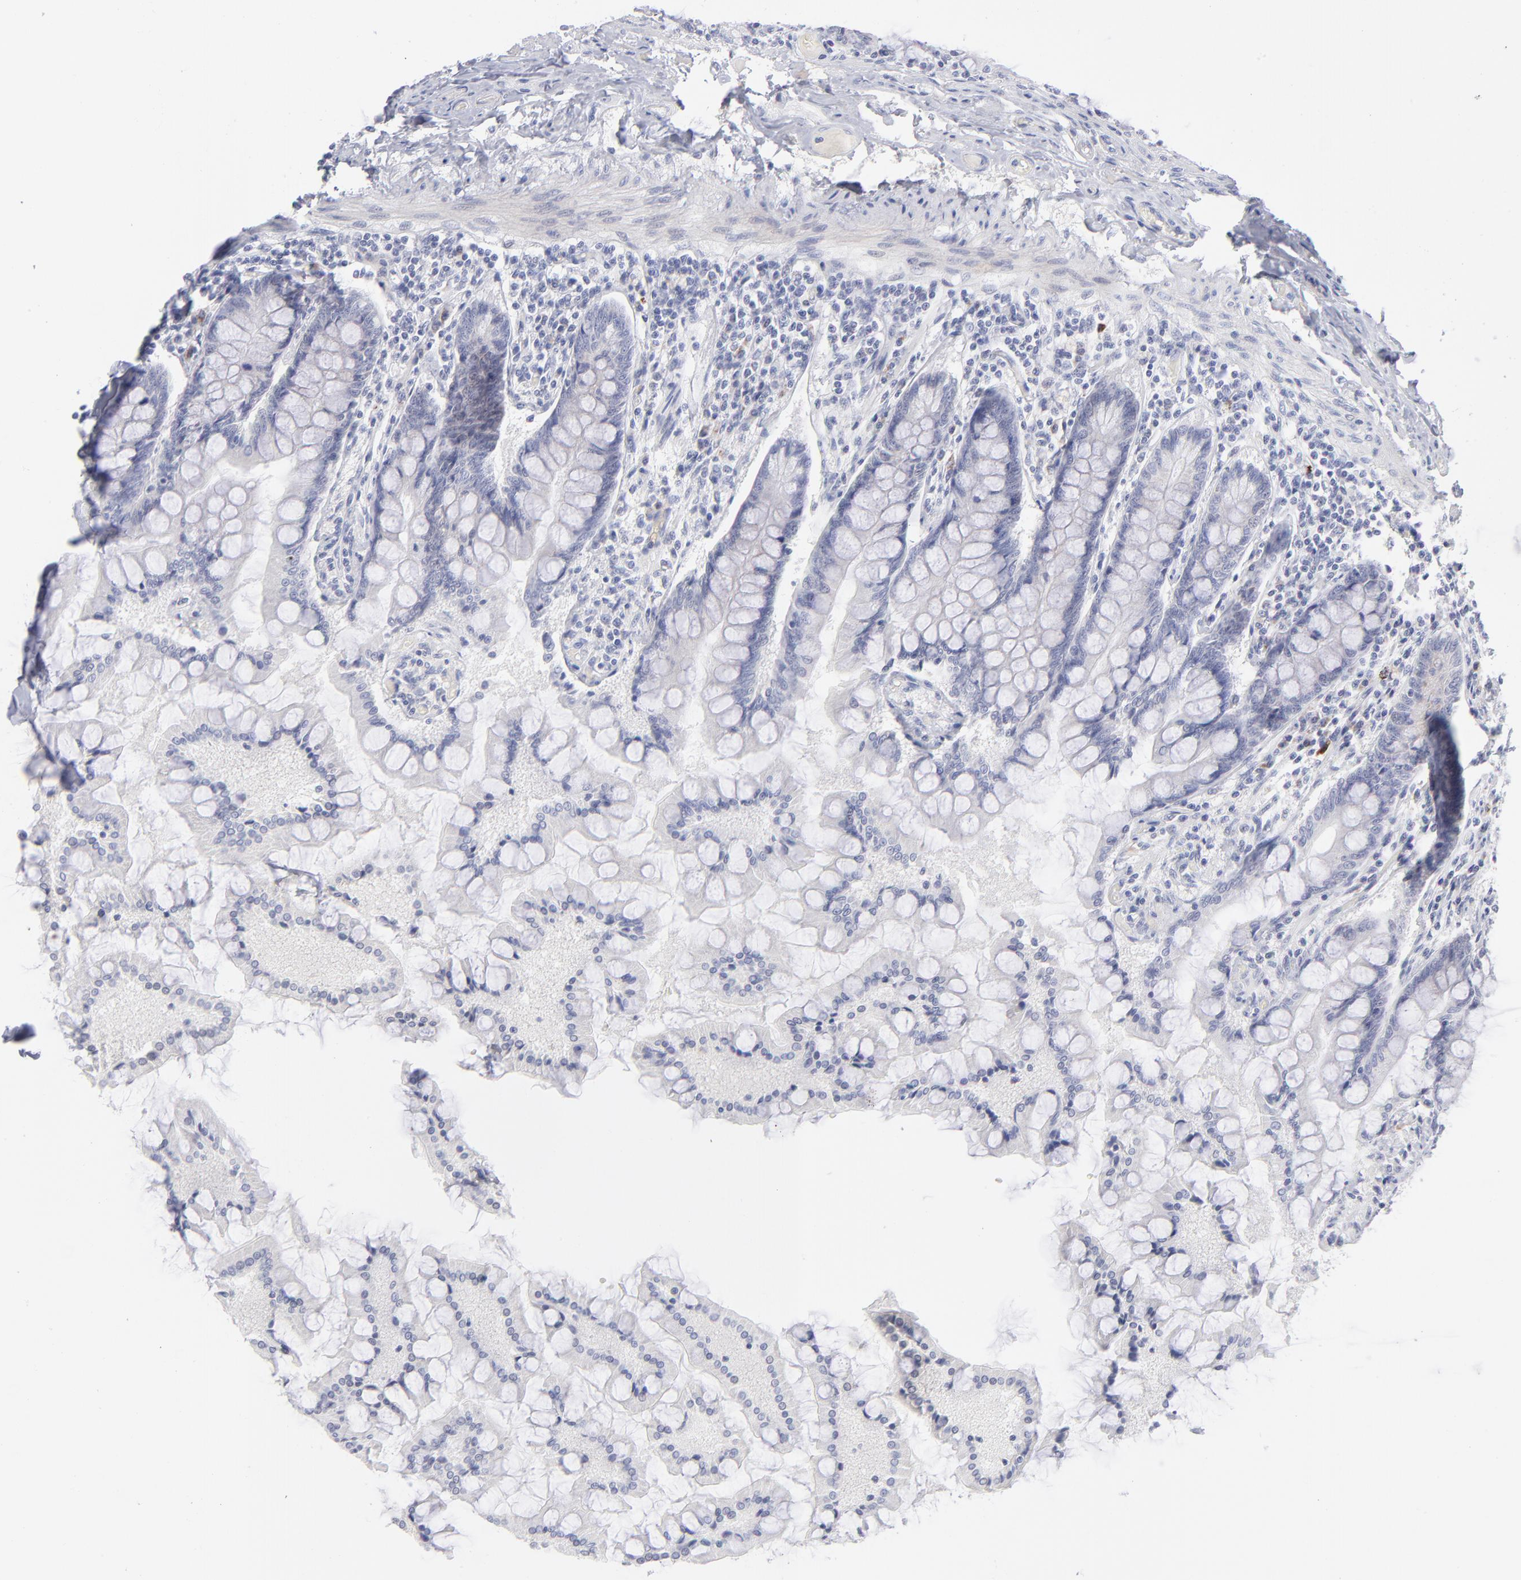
{"staining": {"intensity": "weak", "quantity": "<25%", "location": "cytoplasmic/membranous"}, "tissue": "small intestine", "cell_type": "Glandular cells", "image_type": "normal", "snomed": [{"axis": "morphology", "description": "Normal tissue, NOS"}, {"axis": "topography", "description": "Small intestine"}], "caption": "IHC image of normal small intestine stained for a protein (brown), which displays no positivity in glandular cells.", "gene": "MTHFD2", "patient": {"sex": "male", "age": 41}}